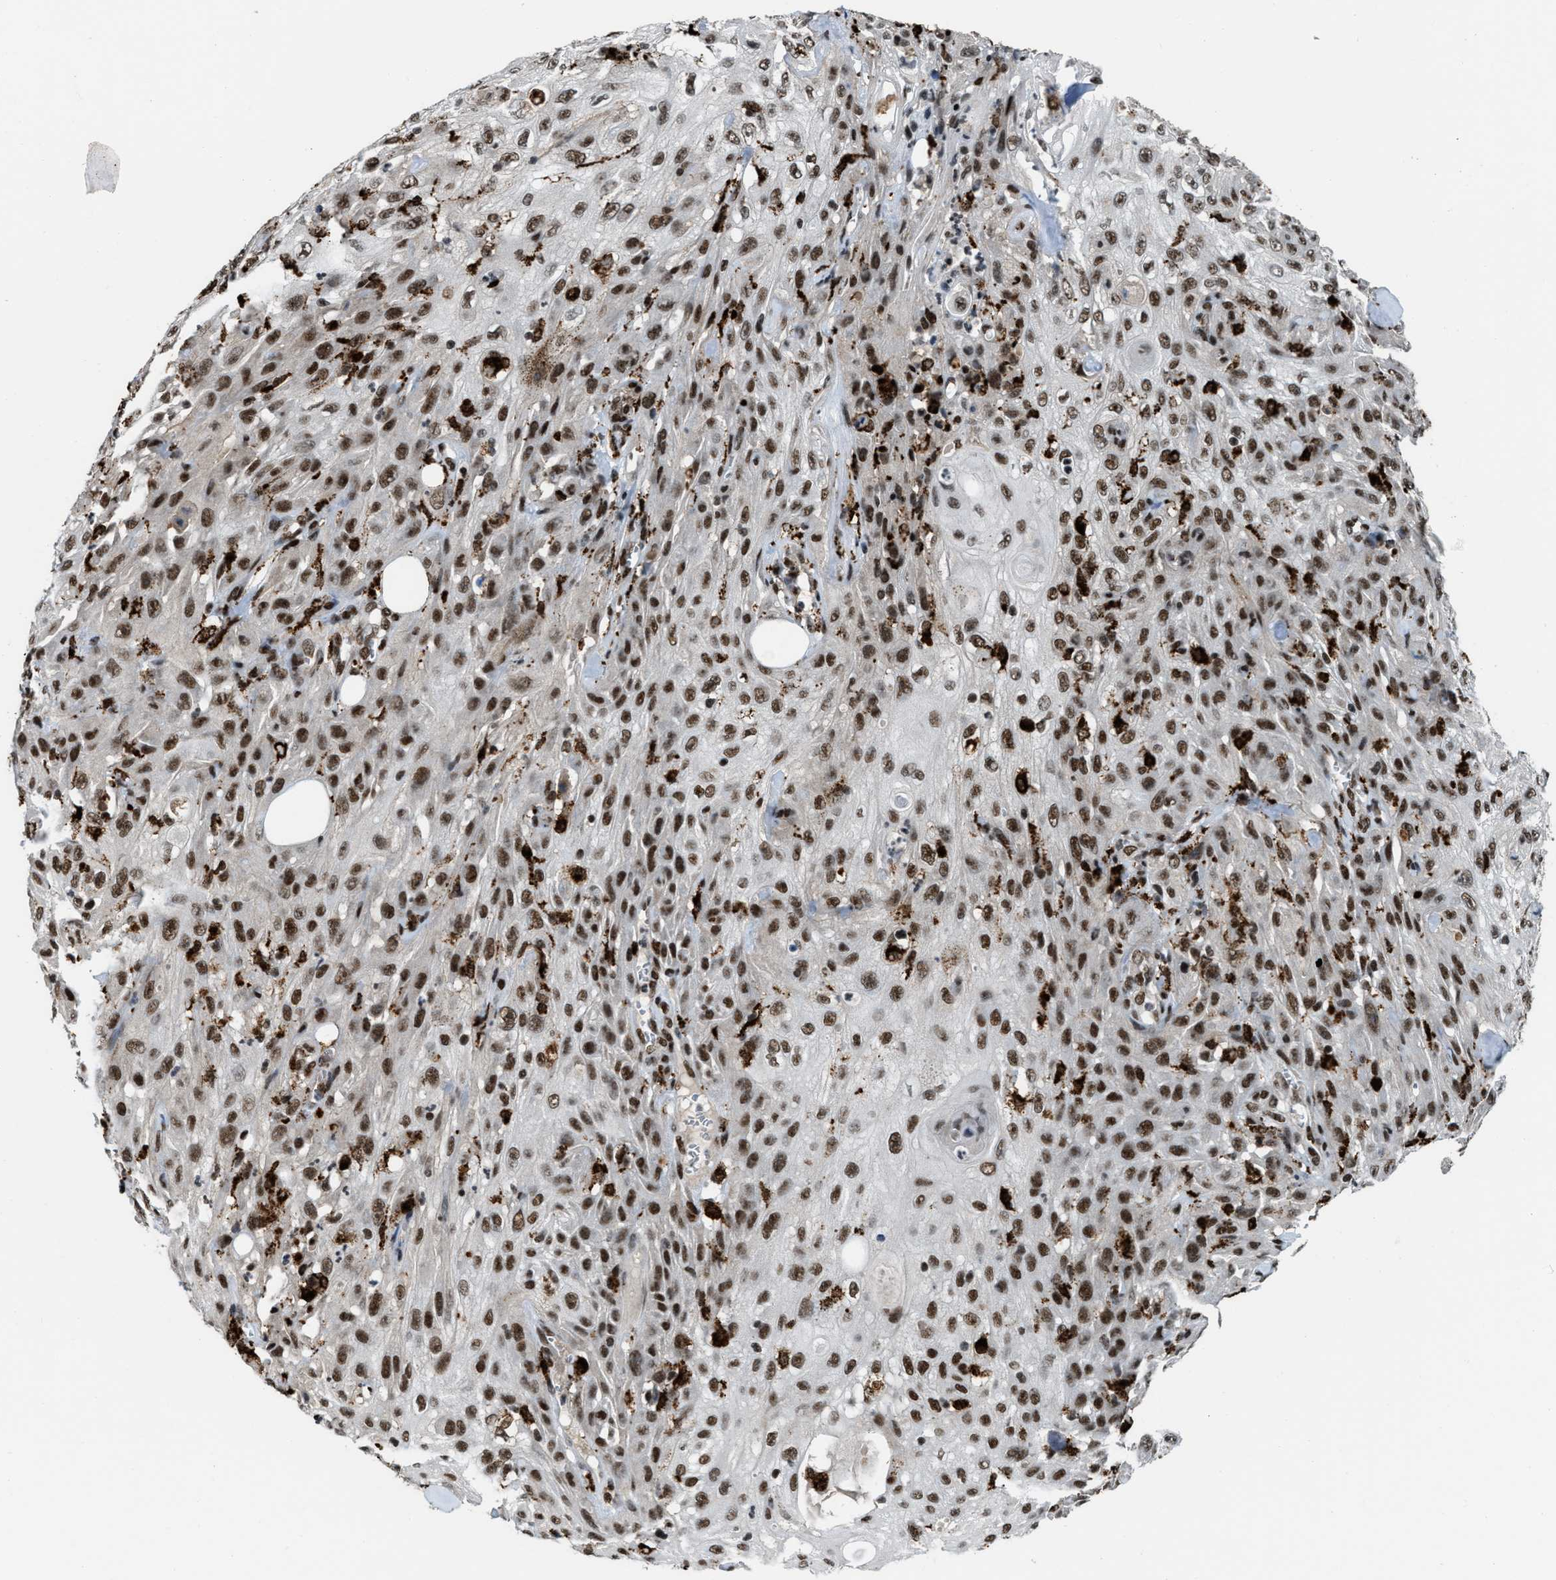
{"staining": {"intensity": "strong", "quantity": ">75%", "location": "nuclear"}, "tissue": "skin cancer", "cell_type": "Tumor cells", "image_type": "cancer", "snomed": [{"axis": "morphology", "description": "Squamous cell carcinoma, NOS"}, {"axis": "topography", "description": "Skin"}], "caption": "There is high levels of strong nuclear positivity in tumor cells of skin squamous cell carcinoma, as demonstrated by immunohistochemical staining (brown color).", "gene": "NUMA1", "patient": {"sex": "male", "age": 75}}